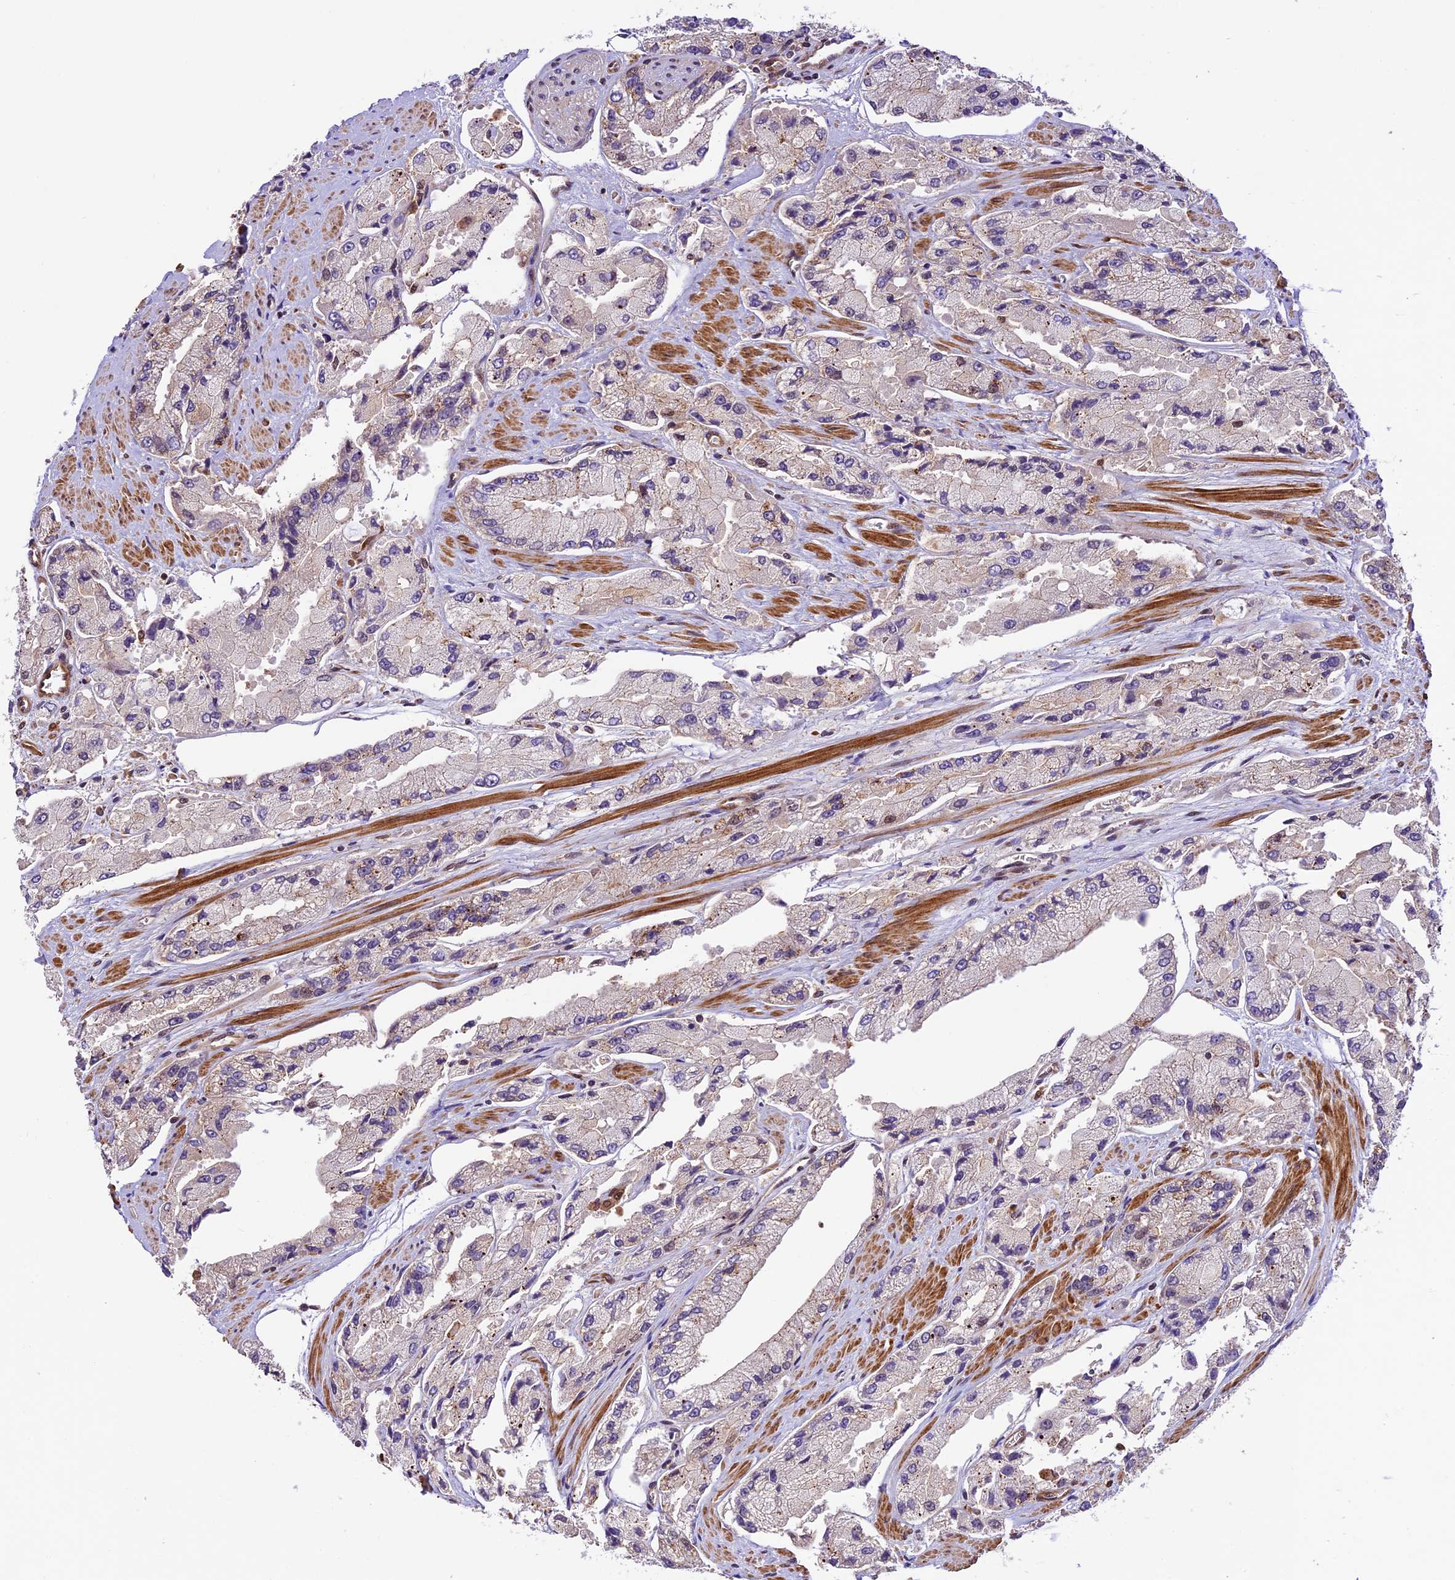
{"staining": {"intensity": "negative", "quantity": "none", "location": "none"}, "tissue": "prostate cancer", "cell_type": "Tumor cells", "image_type": "cancer", "snomed": [{"axis": "morphology", "description": "Adenocarcinoma, High grade"}, {"axis": "topography", "description": "Prostate"}], "caption": "IHC histopathology image of prostate high-grade adenocarcinoma stained for a protein (brown), which demonstrates no staining in tumor cells.", "gene": "DHX38", "patient": {"sex": "male", "age": 58}}